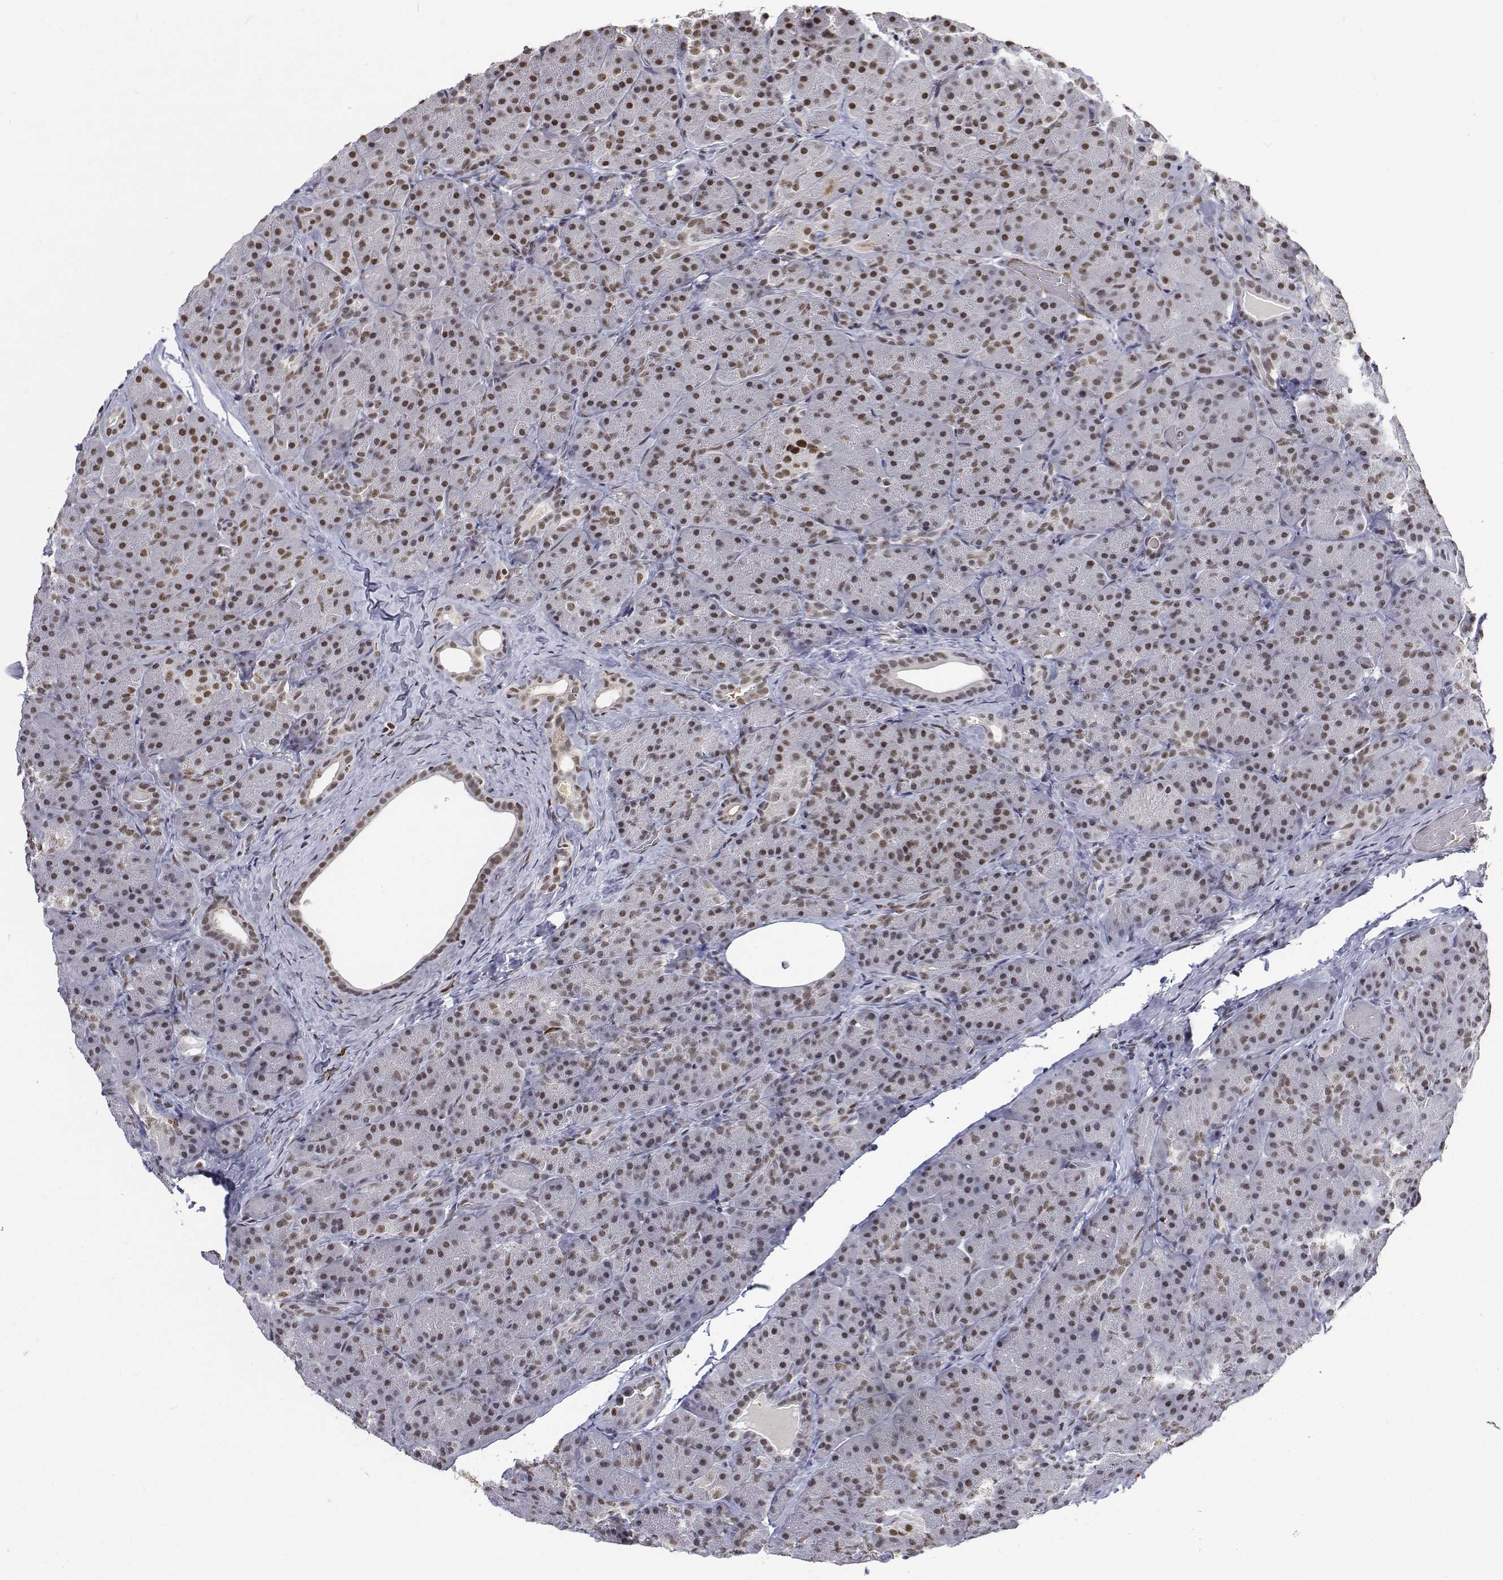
{"staining": {"intensity": "moderate", "quantity": ">75%", "location": "nuclear"}, "tissue": "pancreas", "cell_type": "Exocrine glandular cells", "image_type": "normal", "snomed": [{"axis": "morphology", "description": "Normal tissue, NOS"}, {"axis": "topography", "description": "Pancreas"}], "caption": "Unremarkable pancreas displays moderate nuclear positivity in about >75% of exocrine glandular cells The protein is stained brown, and the nuclei are stained in blue (DAB (3,3'-diaminobenzidine) IHC with brightfield microscopy, high magnification)..", "gene": "ATRX", "patient": {"sex": "male", "age": 57}}